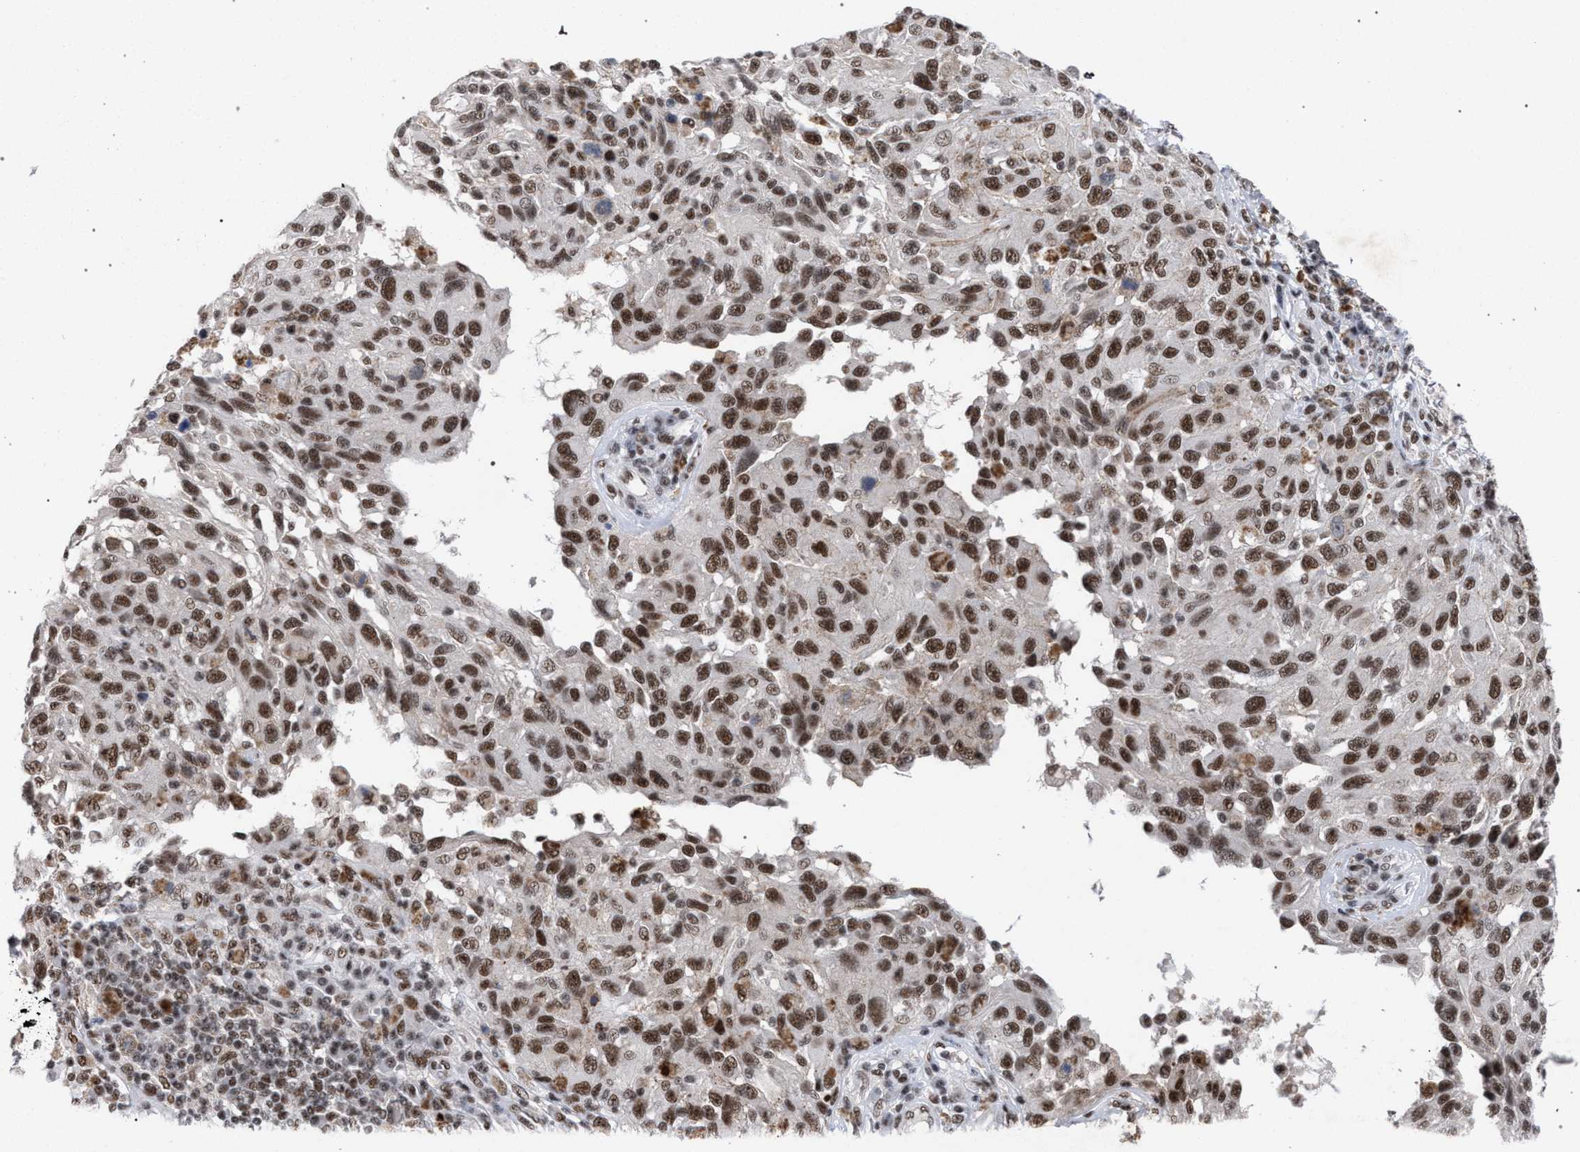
{"staining": {"intensity": "moderate", "quantity": ">75%", "location": "nuclear"}, "tissue": "melanoma", "cell_type": "Tumor cells", "image_type": "cancer", "snomed": [{"axis": "morphology", "description": "Malignant melanoma, NOS"}, {"axis": "topography", "description": "Skin"}], "caption": "Immunohistochemistry (DAB (3,3'-diaminobenzidine)) staining of human malignant melanoma demonstrates moderate nuclear protein staining in approximately >75% of tumor cells.", "gene": "SCAF4", "patient": {"sex": "female", "age": 73}}